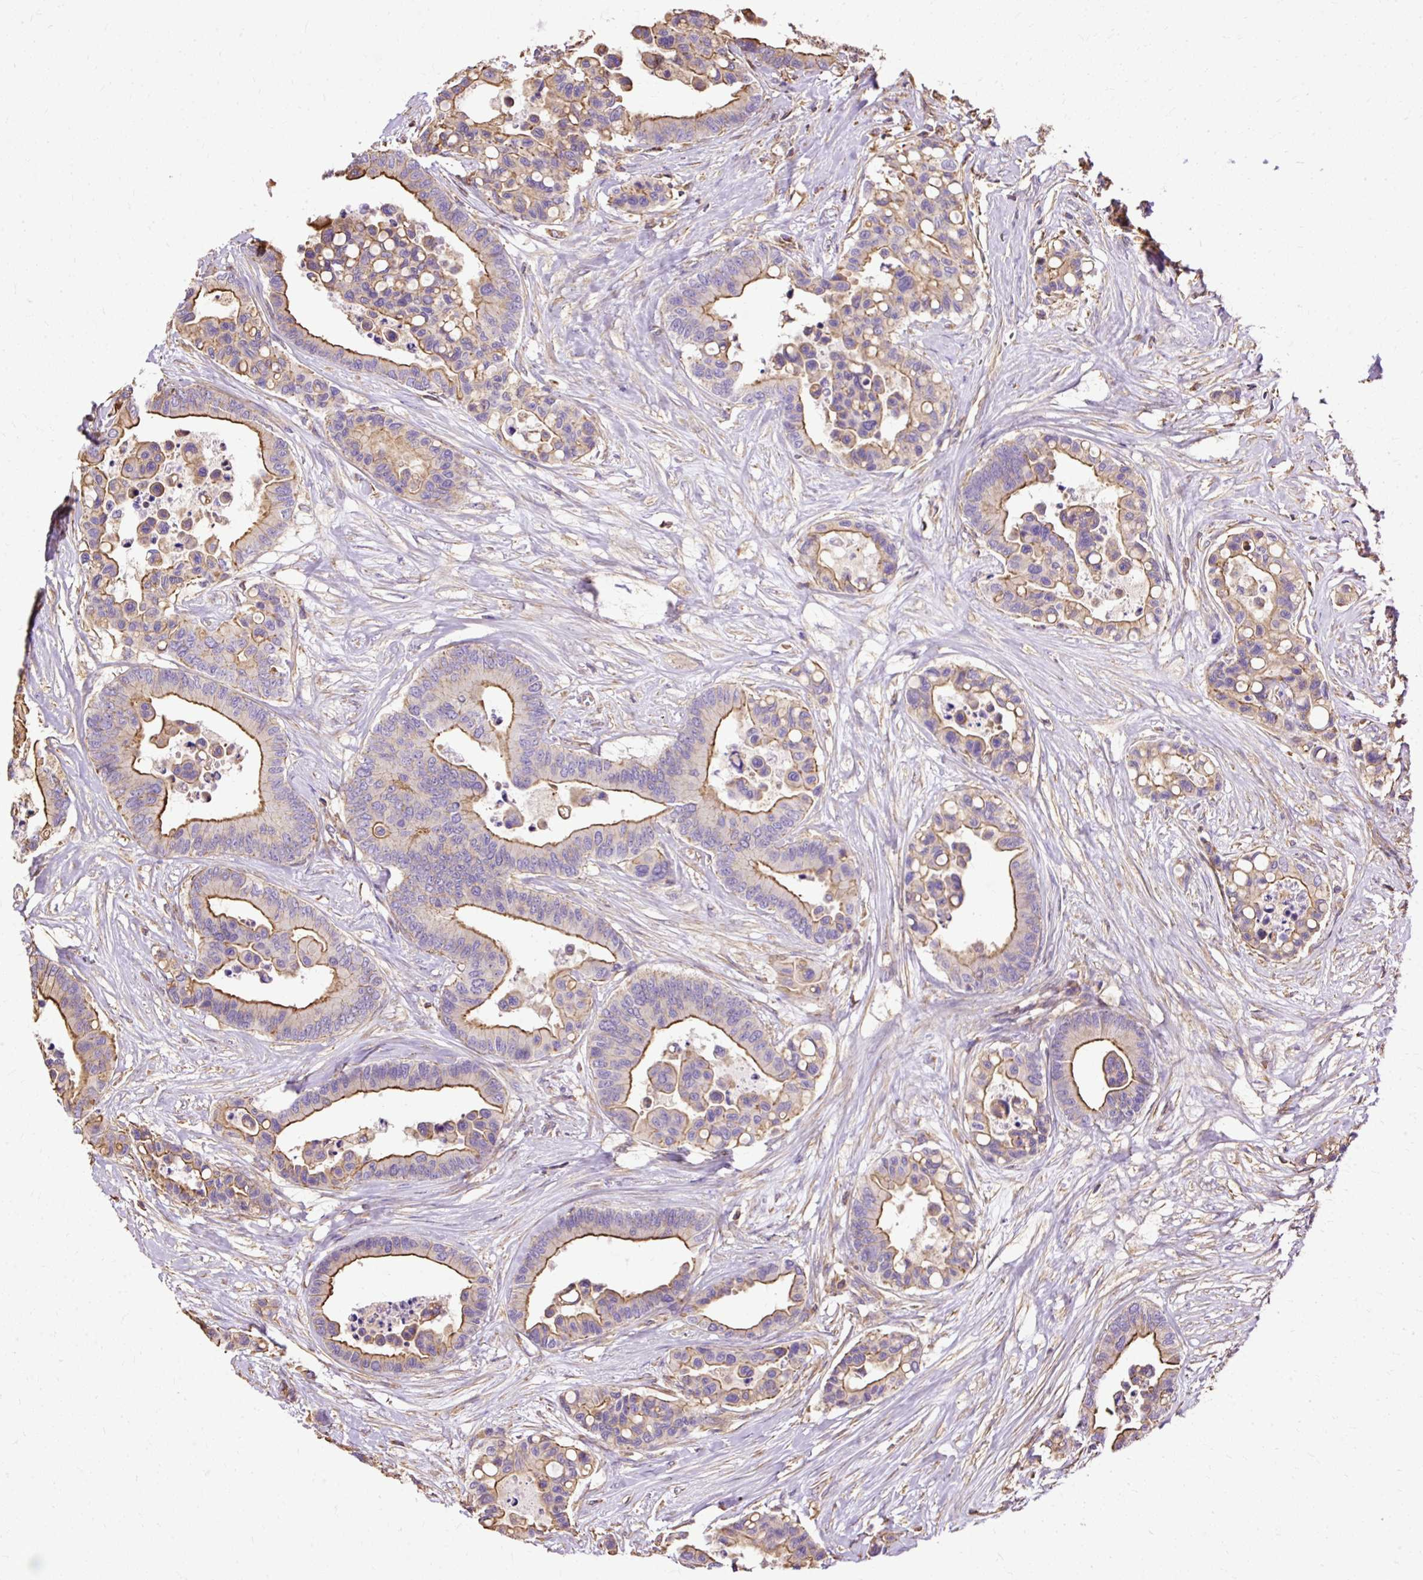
{"staining": {"intensity": "moderate", "quantity": "<25%", "location": "cytoplasmic/membranous"}, "tissue": "colorectal cancer", "cell_type": "Tumor cells", "image_type": "cancer", "snomed": [{"axis": "morphology", "description": "Adenocarcinoma, NOS"}, {"axis": "topography", "description": "Colon"}], "caption": "Human colorectal adenocarcinoma stained with a brown dye displays moderate cytoplasmic/membranous positive staining in about <25% of tumor cells.", "gene": "KLHL11", "patient": {"sex": "male", "age": 82}}